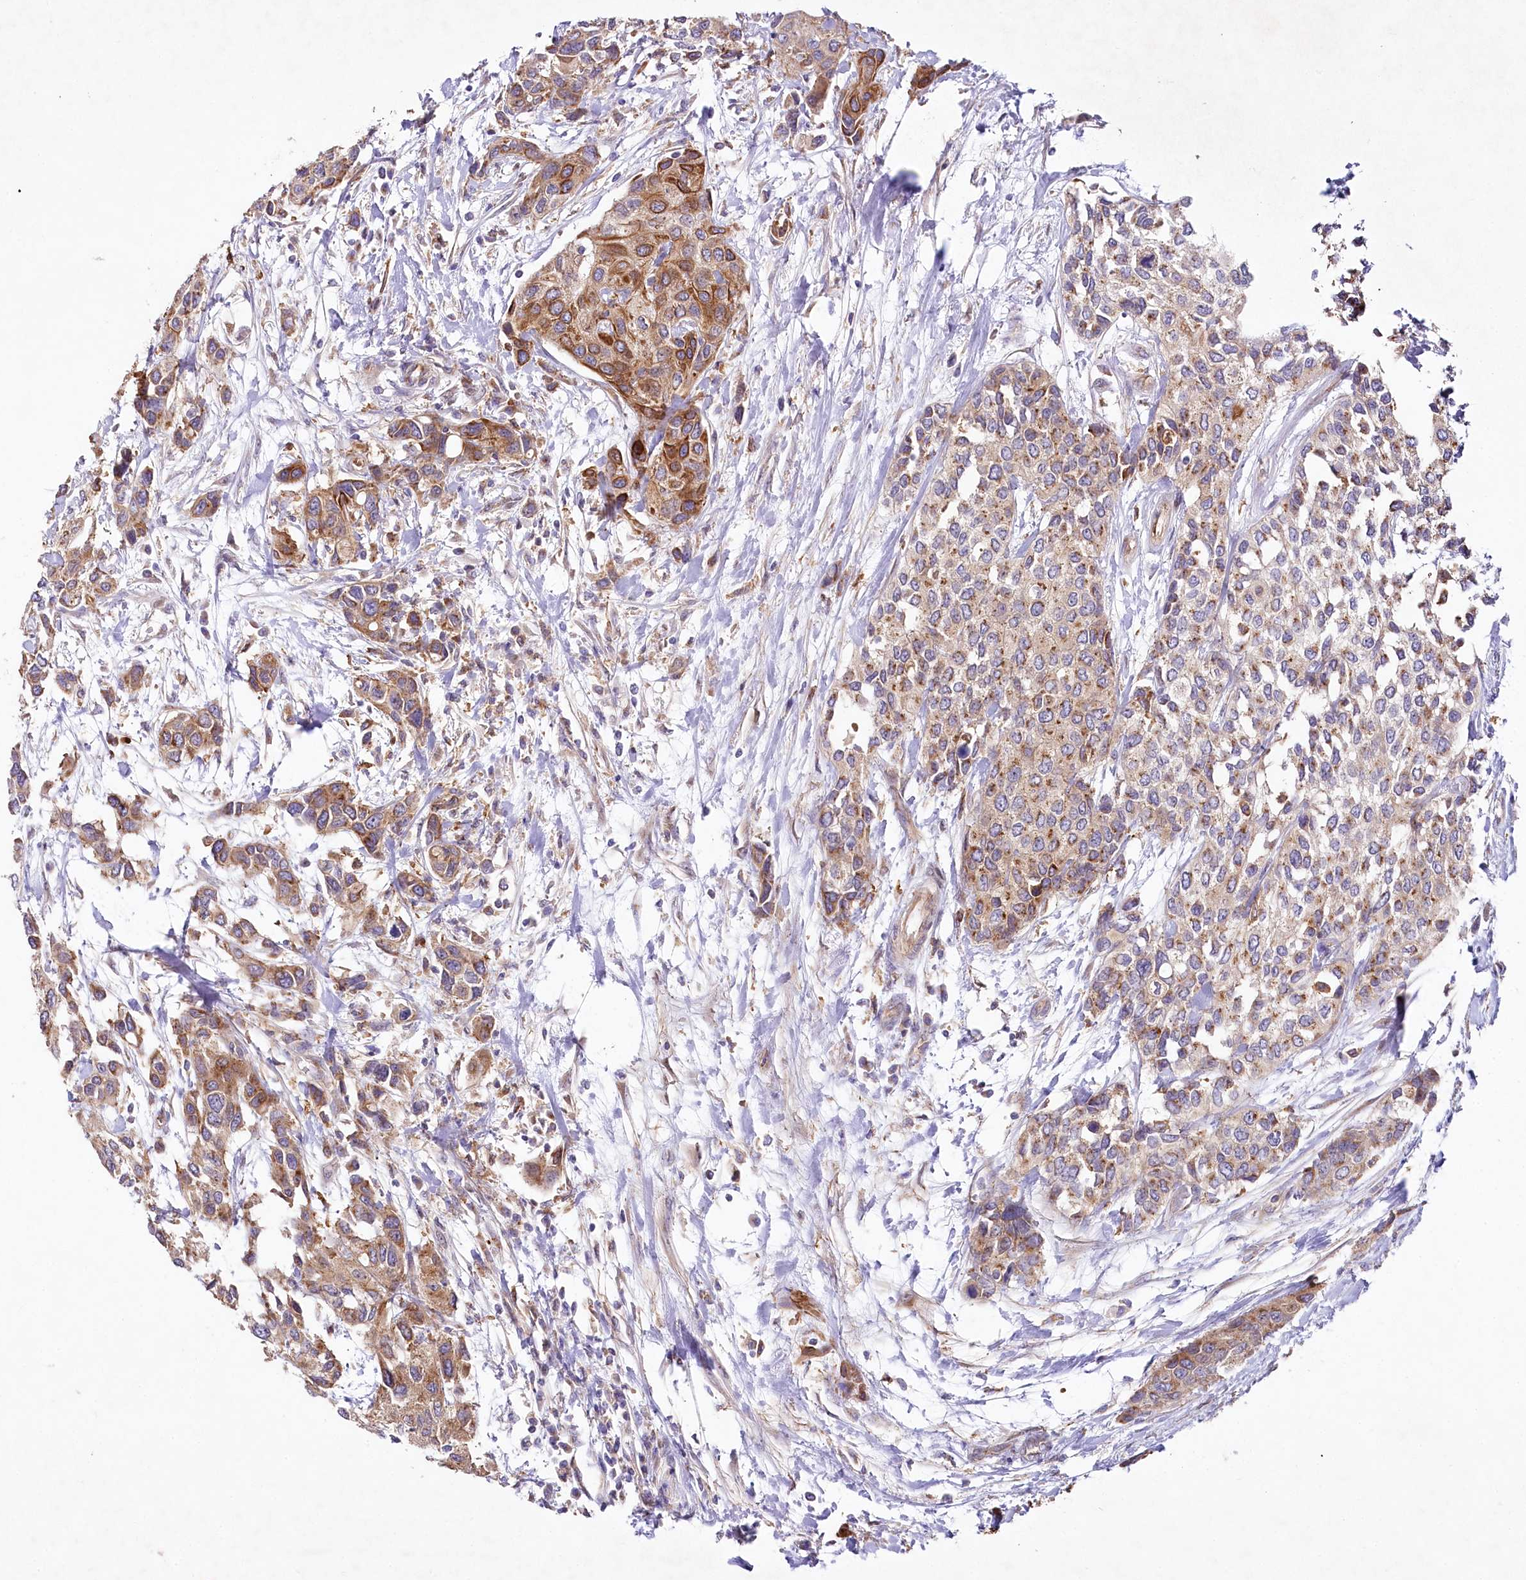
{"staining": {"intensity": "moderate", "quantity": ">75%", "location": "cytoplasmic/membranous"}, "tissue": "urothelial cancer", "cell_type": "Tumor cells", "image_type": "cancer", "snomed": [{"axis": "morphology", "description": "Normal tissue, NOS"}, {"axis": "morphology", "description": "Urothelial carcinoma, High grade"}, {"axis": "topography", "description": "Vascular tissue"}, {"axis": "topography", "description": "Urinary bladder"}], "caption": "Protein expression analysis of high-grade urothelial carcinoma exhibits moderate cytoplasmic/membranous staining in approximately >75% of tumor cells.", "gene": "STX6", "patient": {"sex": "female", "age": 56}}